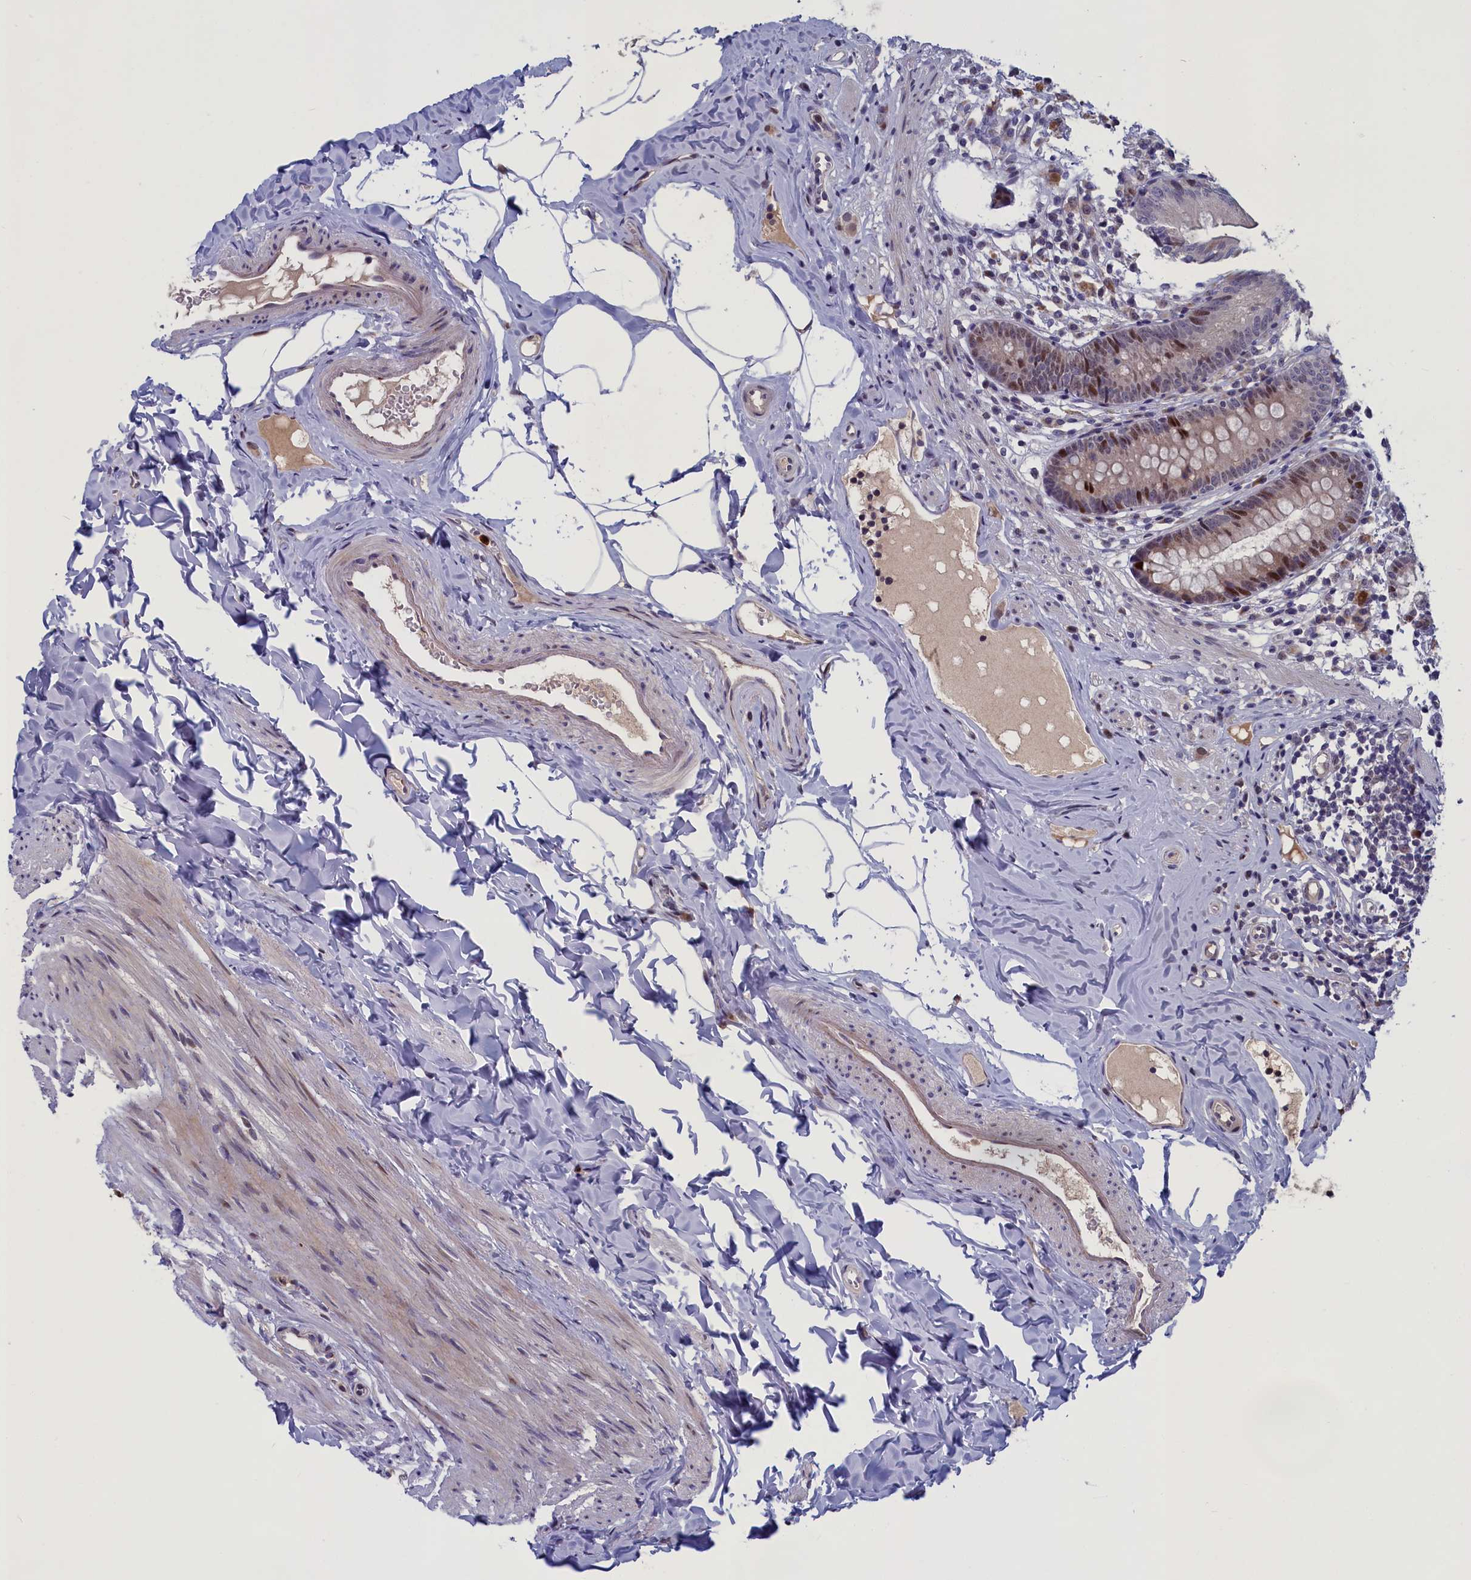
{"staining": {"intensity": "moderate", "quantity": "<25%", "location": "nuclear"}, "tissue": "appendix", "cell_type": "Glandular cells", "image_type": "normal", "snomed": [{"axis": "morphology", "description": "Normal tissue, NOS"}, {"axis": "topography", "description": "Appendix"}], "caption": "IHC of unremarkable appendix demonstrates low levels of moderate nuclear staining in approximately <25% of glandular cells.", "gene": "LIG1", "patient": {"sex": "male", "age": 52}}